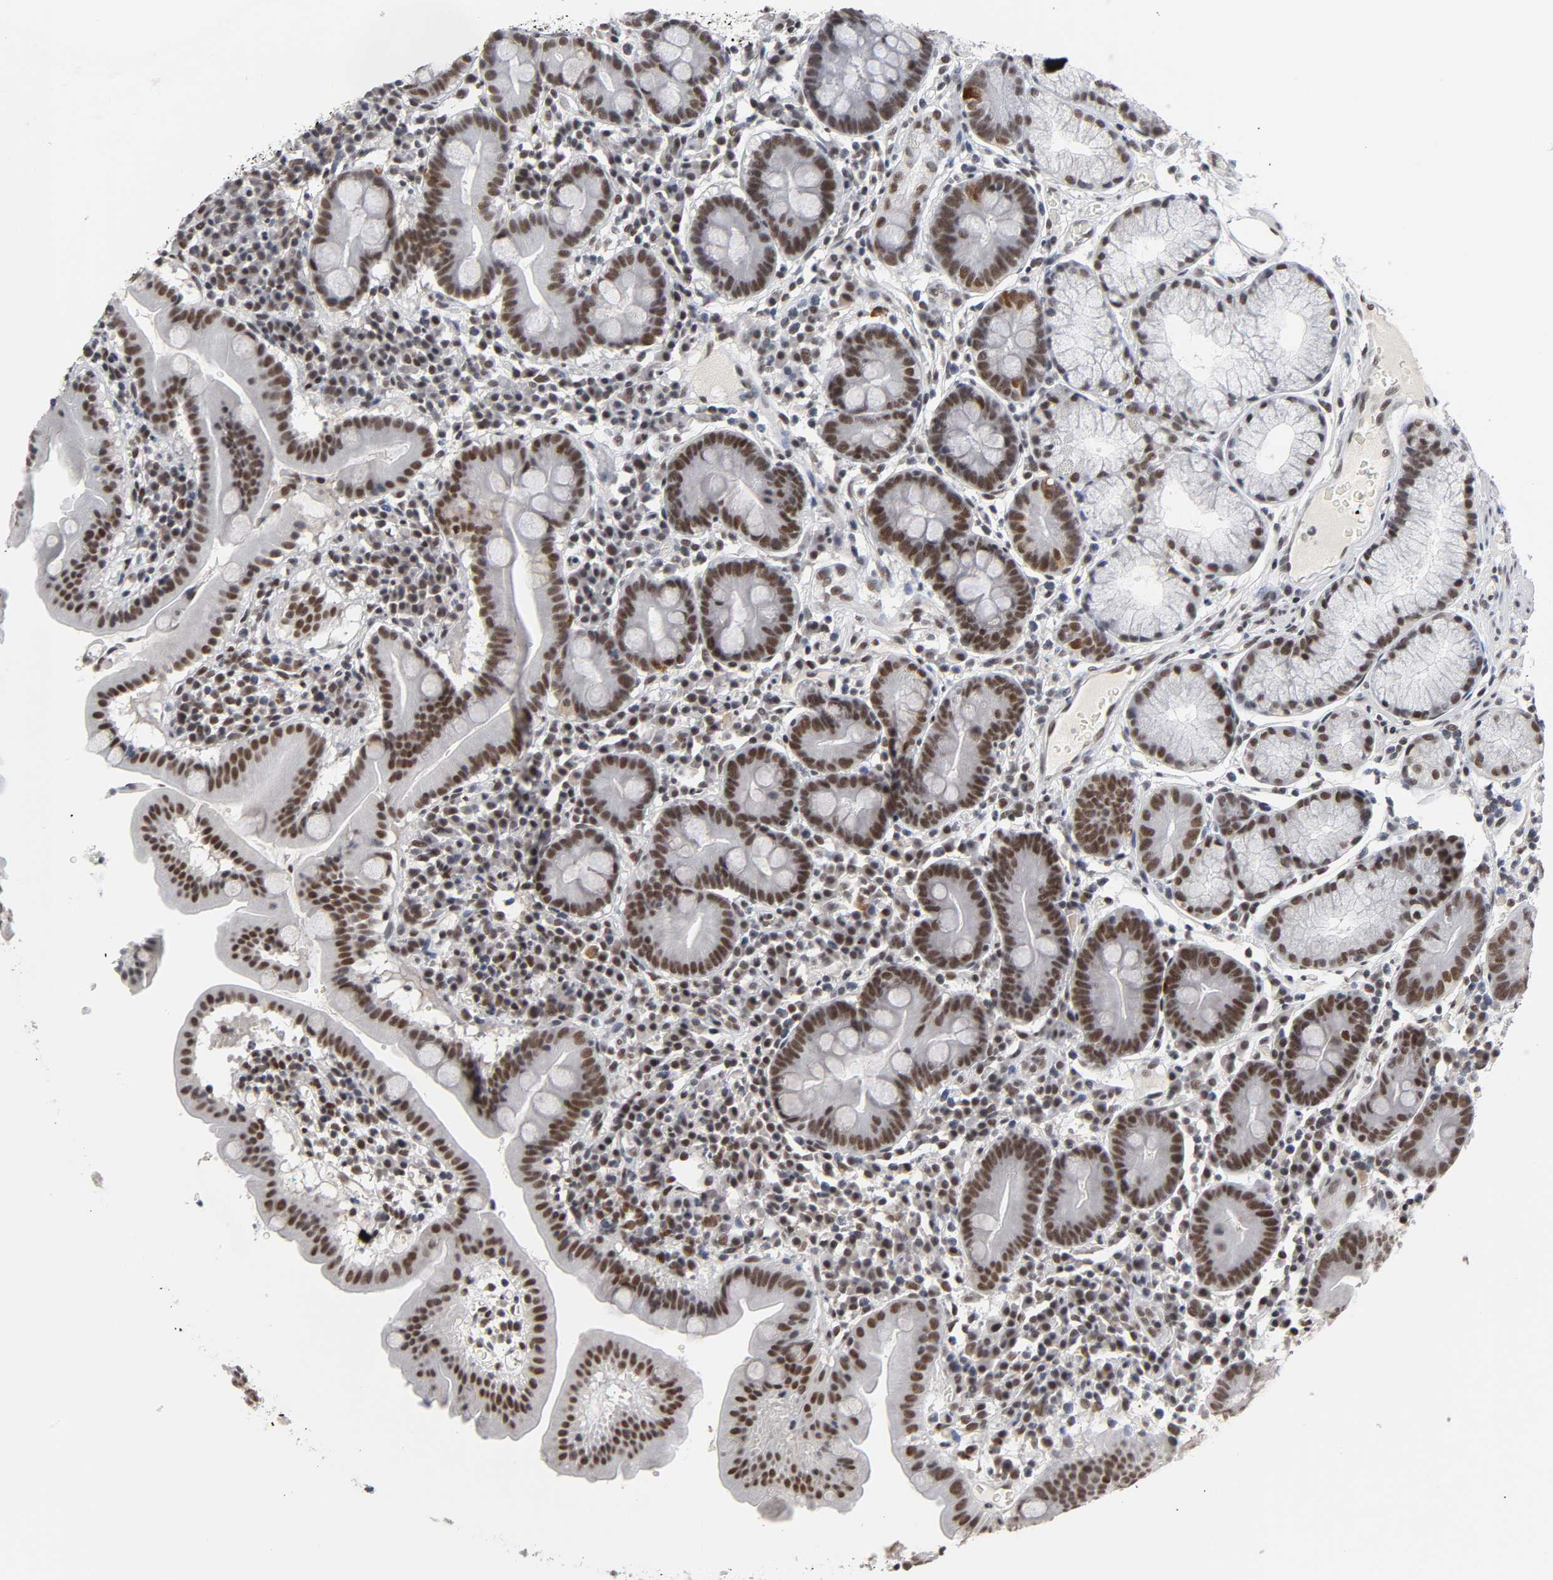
{"staining": {"intensity": "moderate", "quantity": ">75%", "location": "cytoplasmic/membranous"}, "tissue": "duodenum", "cell_type": "Glandular cells", "image_type": "normal", "snomed": [{"axis": "morphology", "description": "Normal tissue, NOS"}, {"axis": "topography", "description": "Duodenum"}], "caption": "Protein analysis of unremarkable duodenum exhibits moderate cytoplasmic/membranous staining in about >75% of glandular cells. Nuclei are stained in blue.", "gene": "TRIM33", "patient": {"sex": "male", "age": 50}}